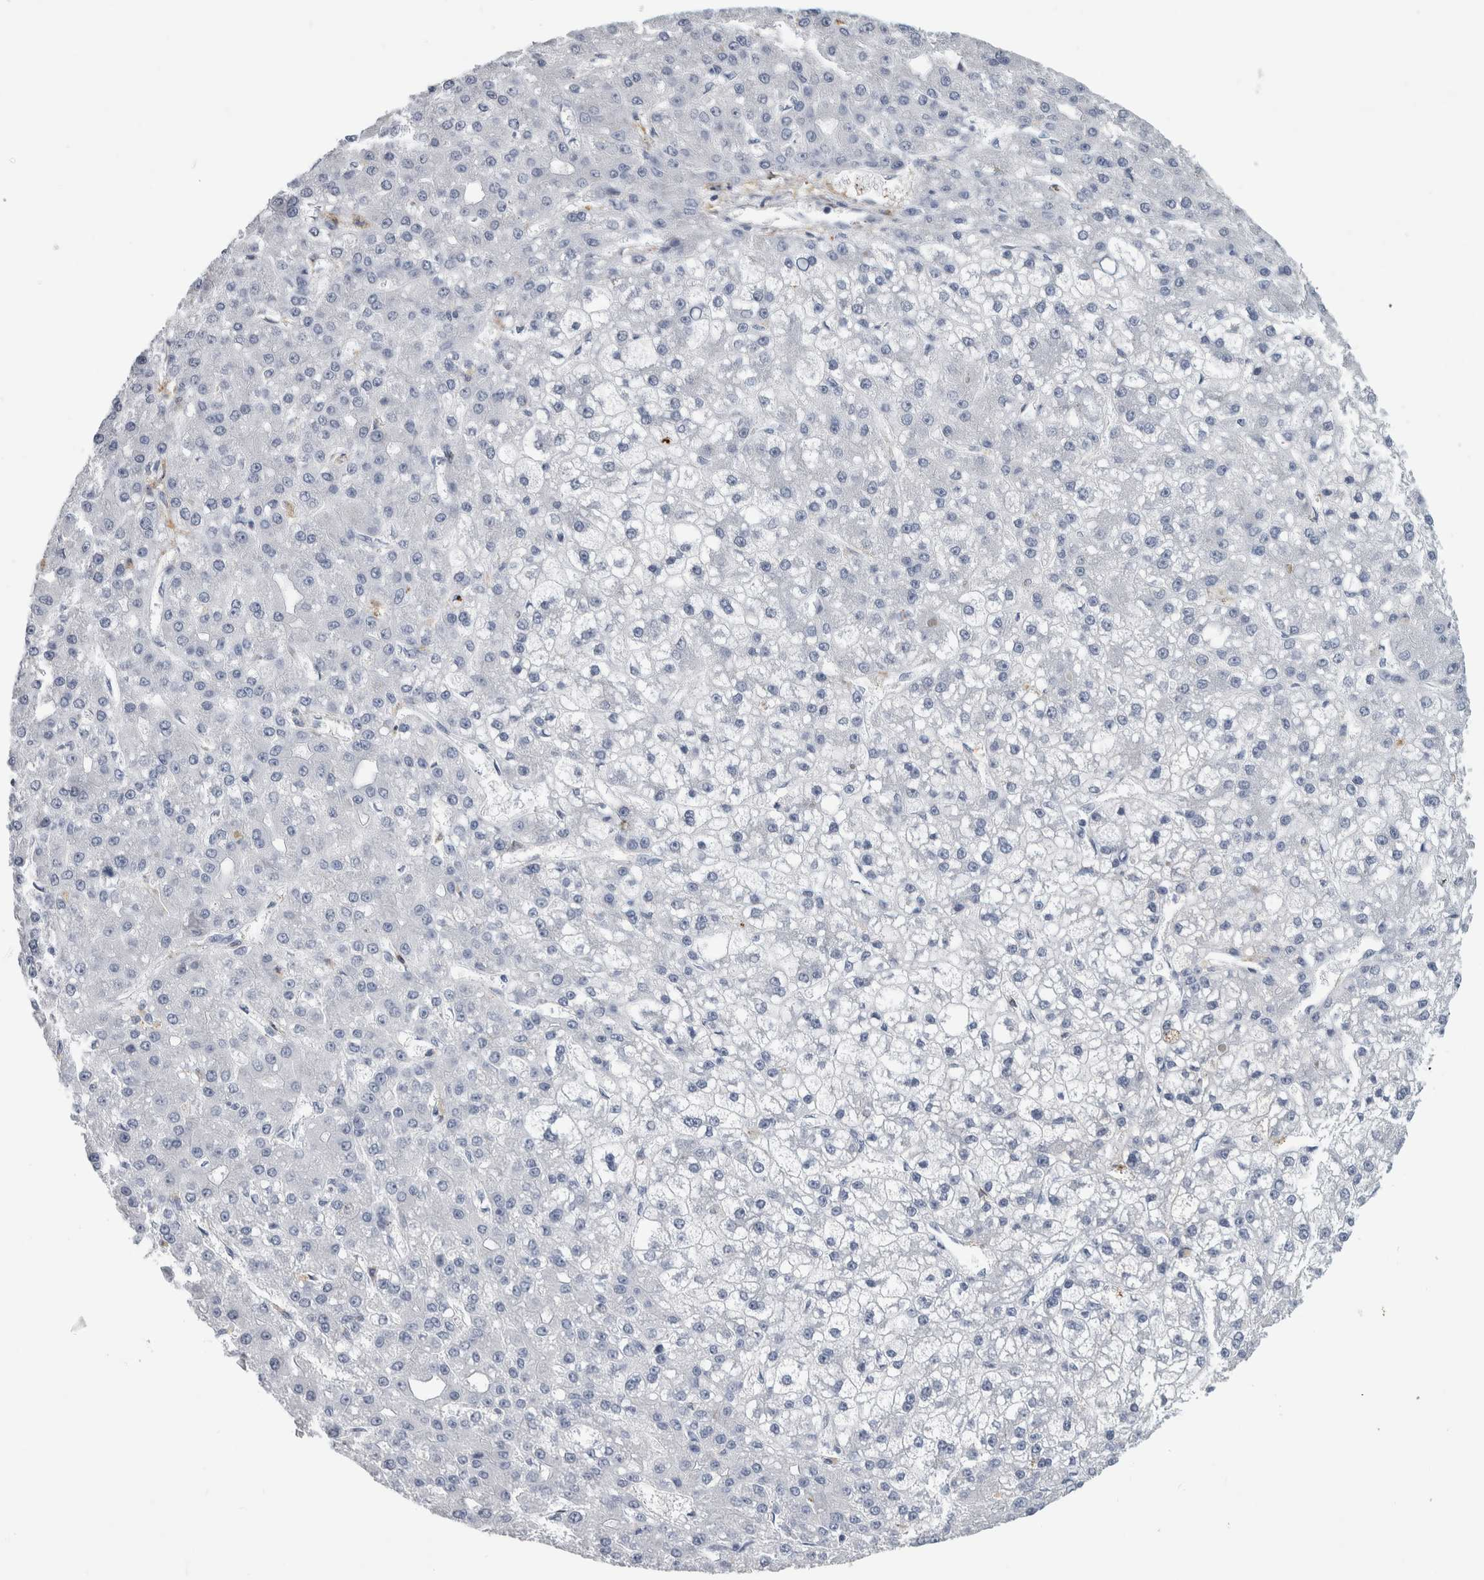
{"staining": {"intensity": "negative", "quantity": "none", "location": "none"}, "tissue": "liver cancer", "cell_type": "Tumor cells", "image_type": "cancer", "snomed": [{"axis": "morphology", "description": "Carcinoma, Hepatocellular, NOS"}, {"axis": "topography", "description": "Liver"}], "caption": "Histopathology image shows no significant protein positivity in tumor cells of hepatocellular carcinoma (liver).", "gene": "DNAJC24", "patient": {"sex": "male", "age": 67}}